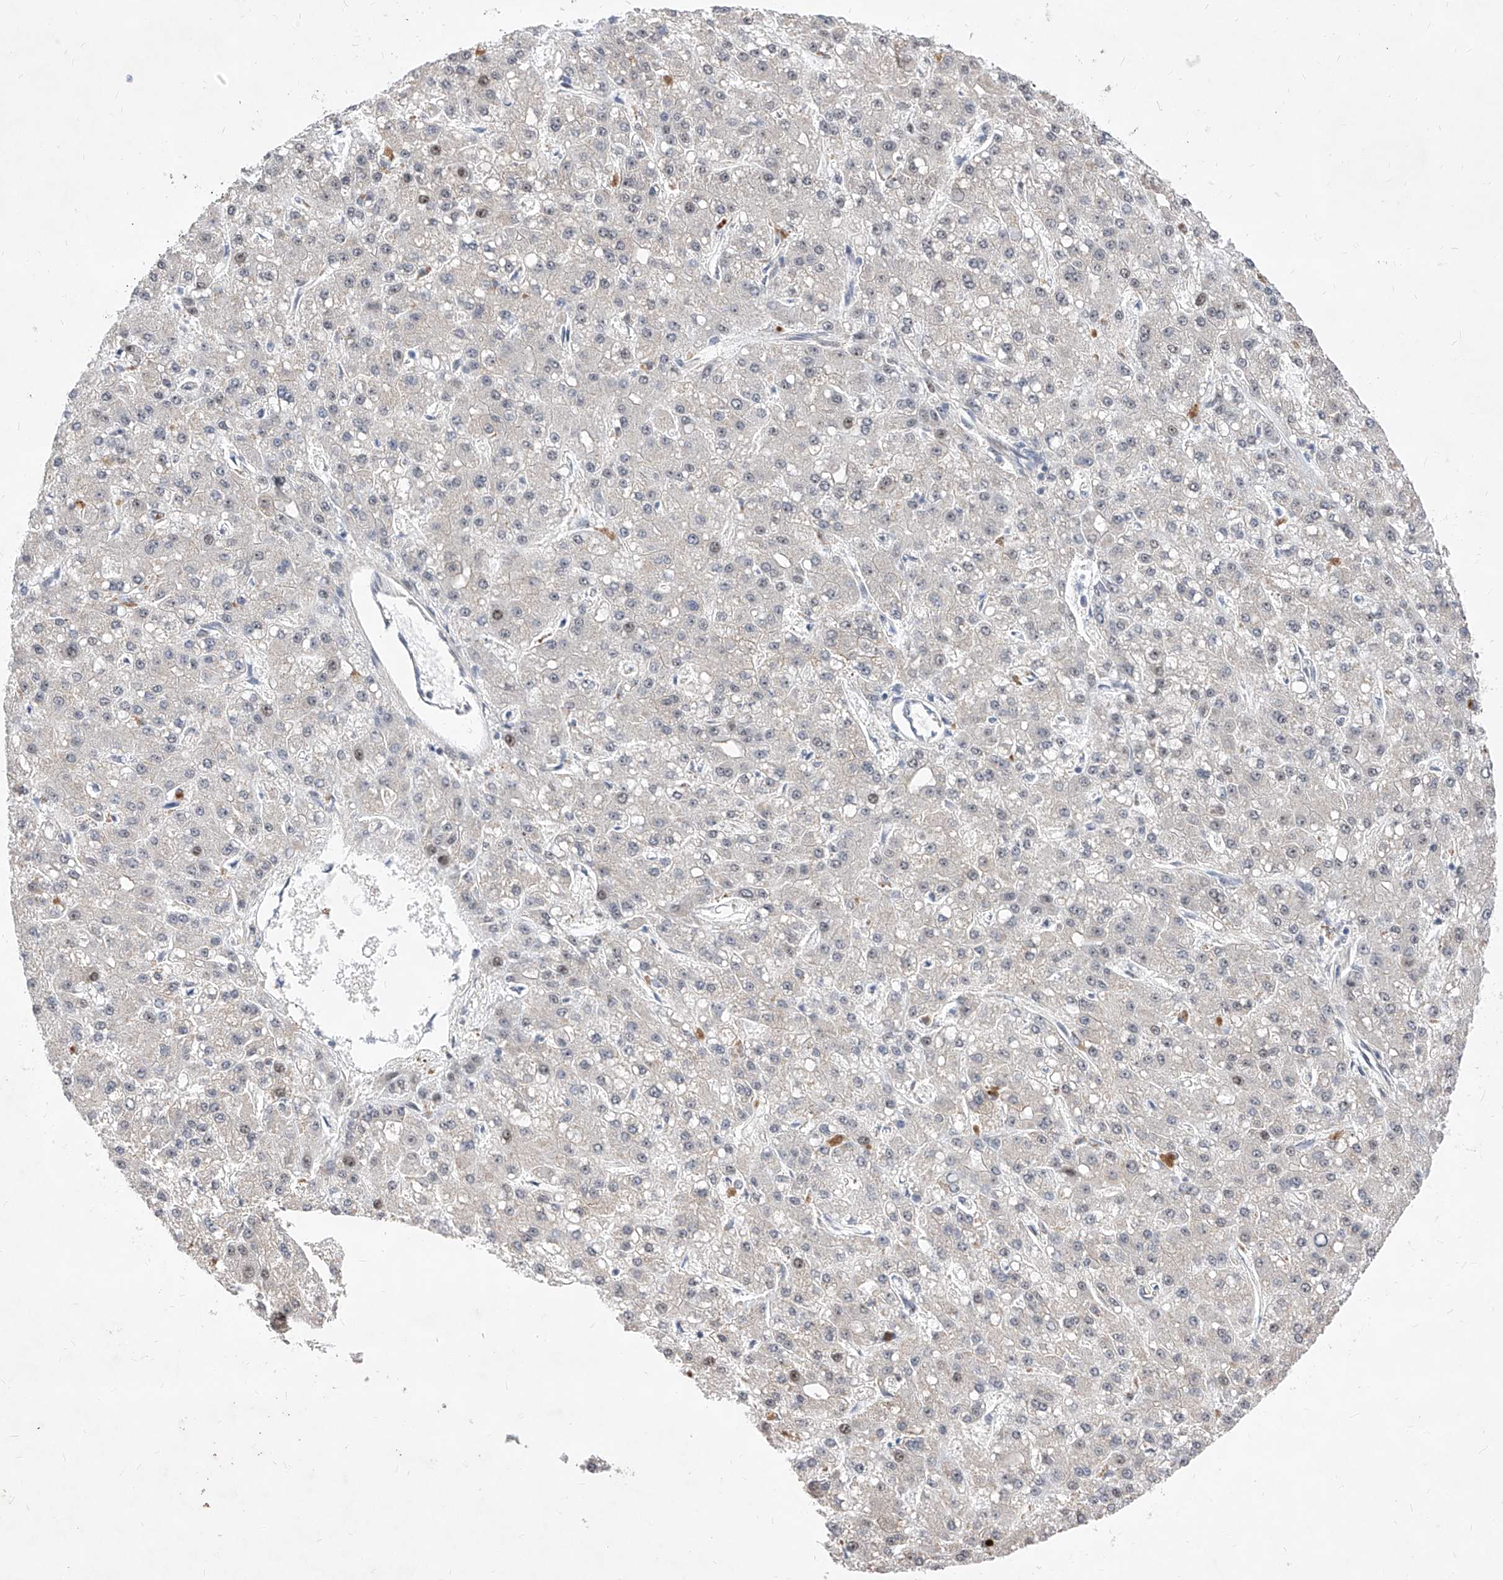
{"staining": {"intensity": "negative", "quantity": "none", "location": "none"}, "tissue": "liver cancer", "cell_type": "Tumor cells", "image_type": "cancer", "snomed": [{"axis": "morphology", "description": "Carcinoma, Hepatocellular, NOS"}, {"axis": "topography", "description": "Liver"}], "caption": "This is a histopathology image of immunohistochemistry (IHC) staining of liver cancer, which shows no staining in tumor cells.", "gene": "LGR4", "patient": {"sex": "male", "age": 67}}